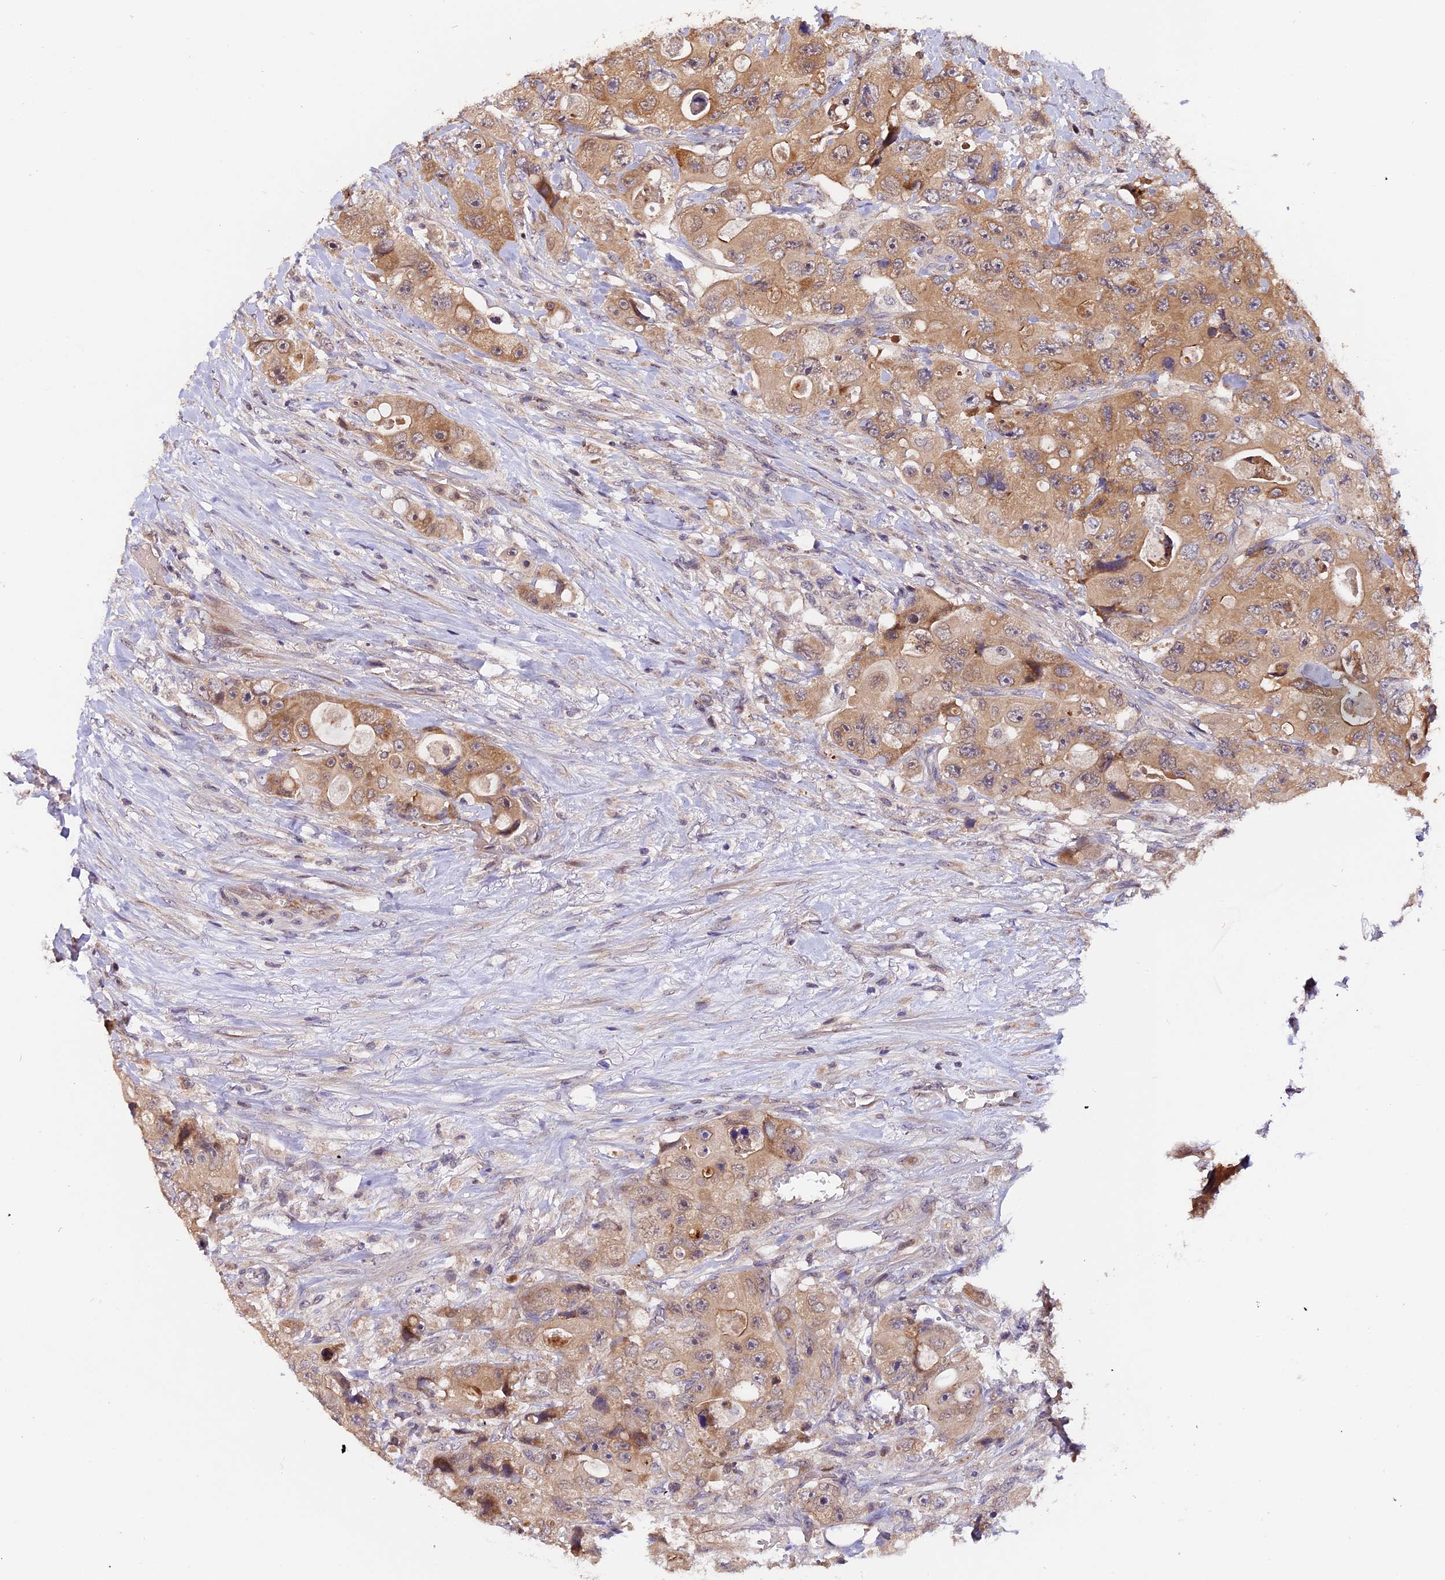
{"staining": {"intensity": "moderate", "quantity": ">75%", "location": "cytoplasmic/membranous"}, "tissue": "colorectal cancer", "cell_type": "Tumor cells", "image_type": "cancer", "snomed": [{"axis": "morphology", "description": "Adenocarcinoma, NOS"}, {"axis": "topography", "description": "Colon"}], "caption": "Tumor cells reveal medium levels of moderate cytoplasmic/membranous staining in approximately >75% of cells in adenocarcinoma (colorectal).", "gene": "TRMT1", "patient": {"sex": "female", "age": 46}}